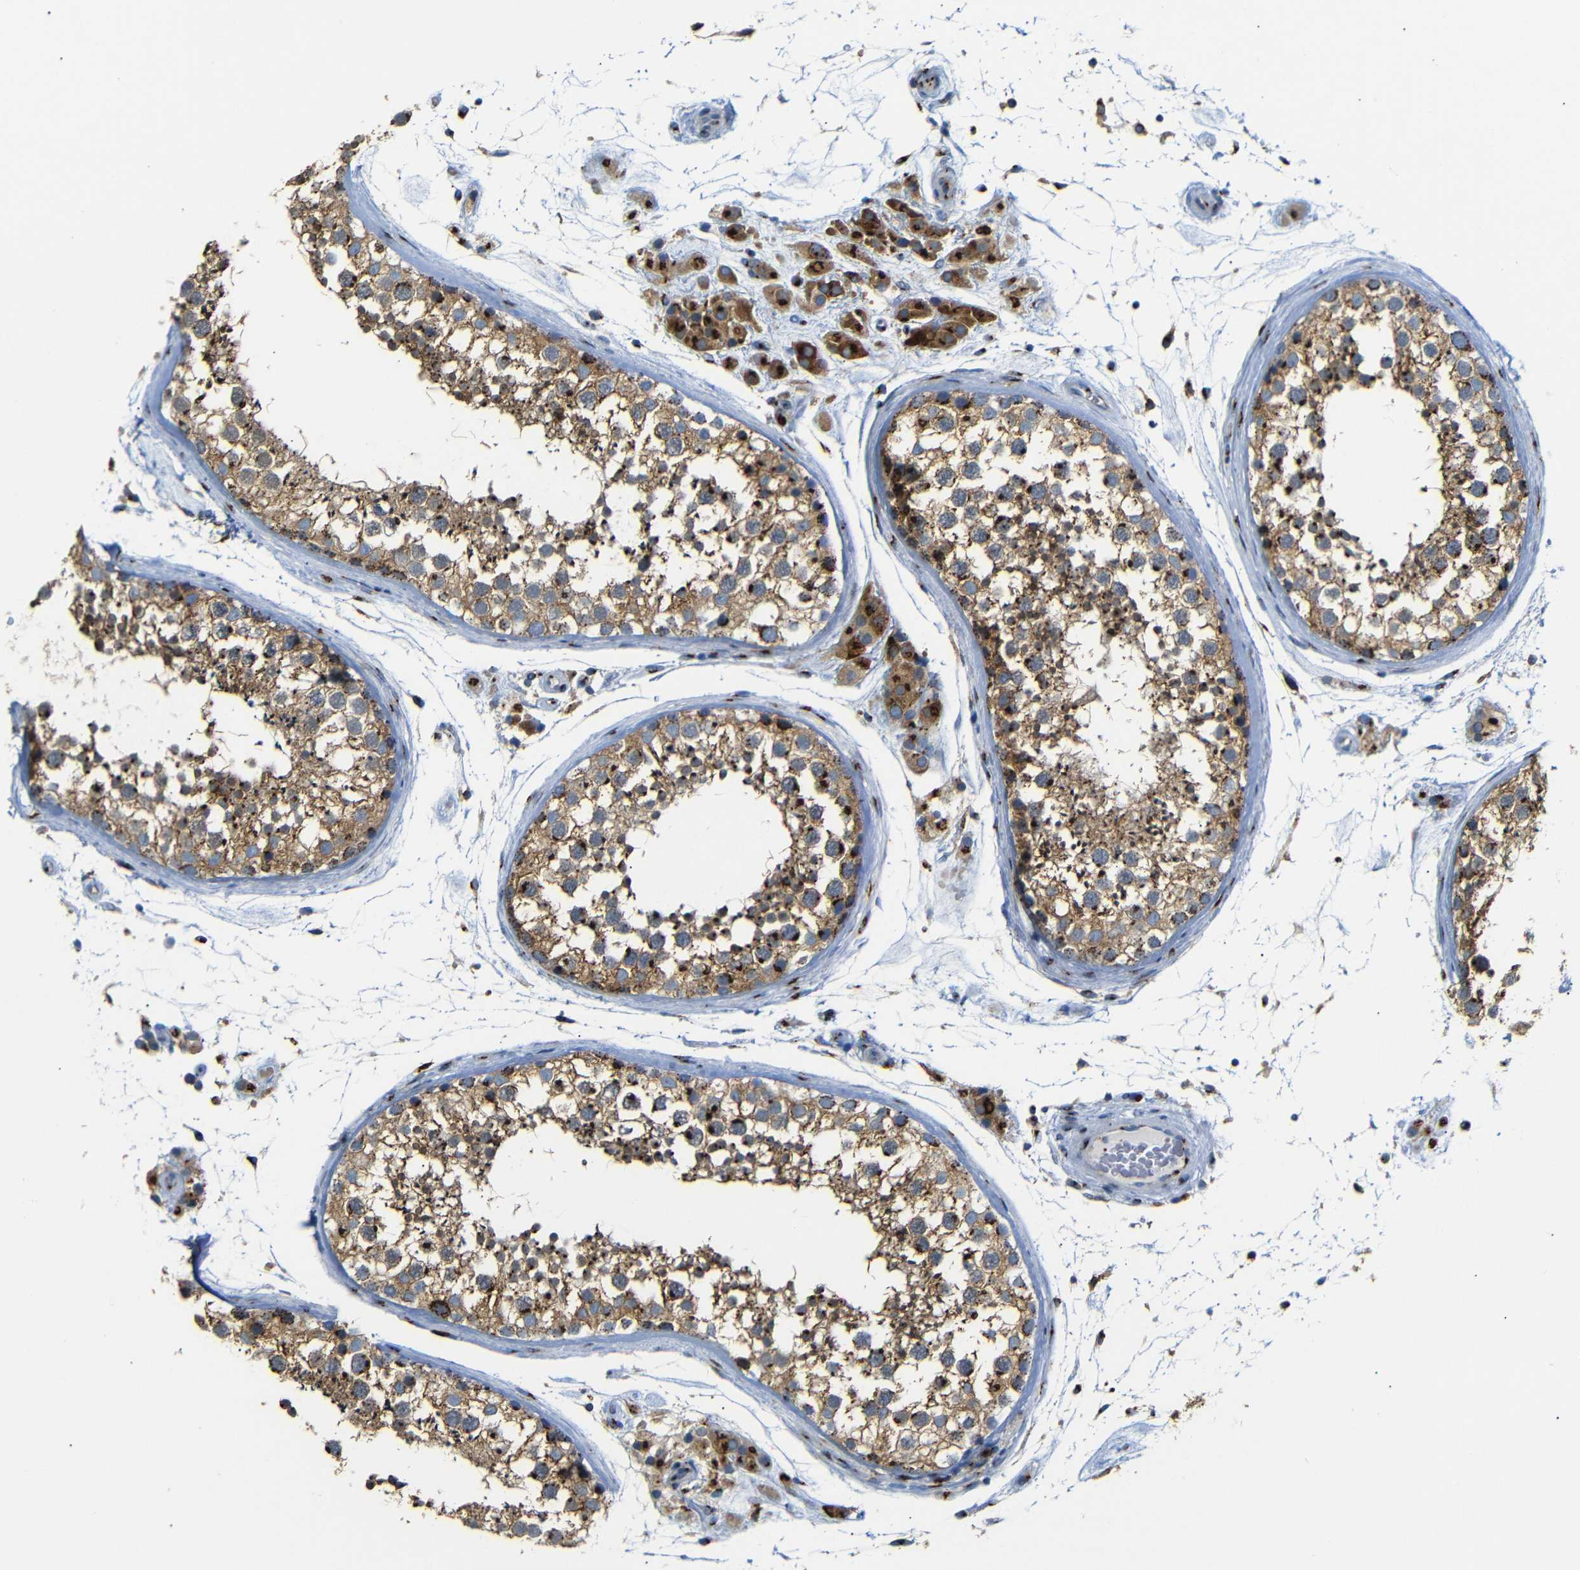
{"staining": {"intensity": "strong", "quantity": ">75%", "location": "cytoplasmic/membranous"}, "tissue": "testis", "cell_type": "Cells in seminiferous ducts", "image_type": "normal", "snomed": [{"axis": "morphology", "description": "Normal tissue, NOS"}, {"axis": "topography", "description": "Testis"}], "caption": "A photomicrograph of human testis stained for a protein demonstrates strong cytoplasmic/membranous brown staining in cells in seminiferous ducts. (DAB = brown stain, brightfield microscopy at high magnification).", "gene": "TGOLN2", "patient": {"sex": "male", "age": 46}}